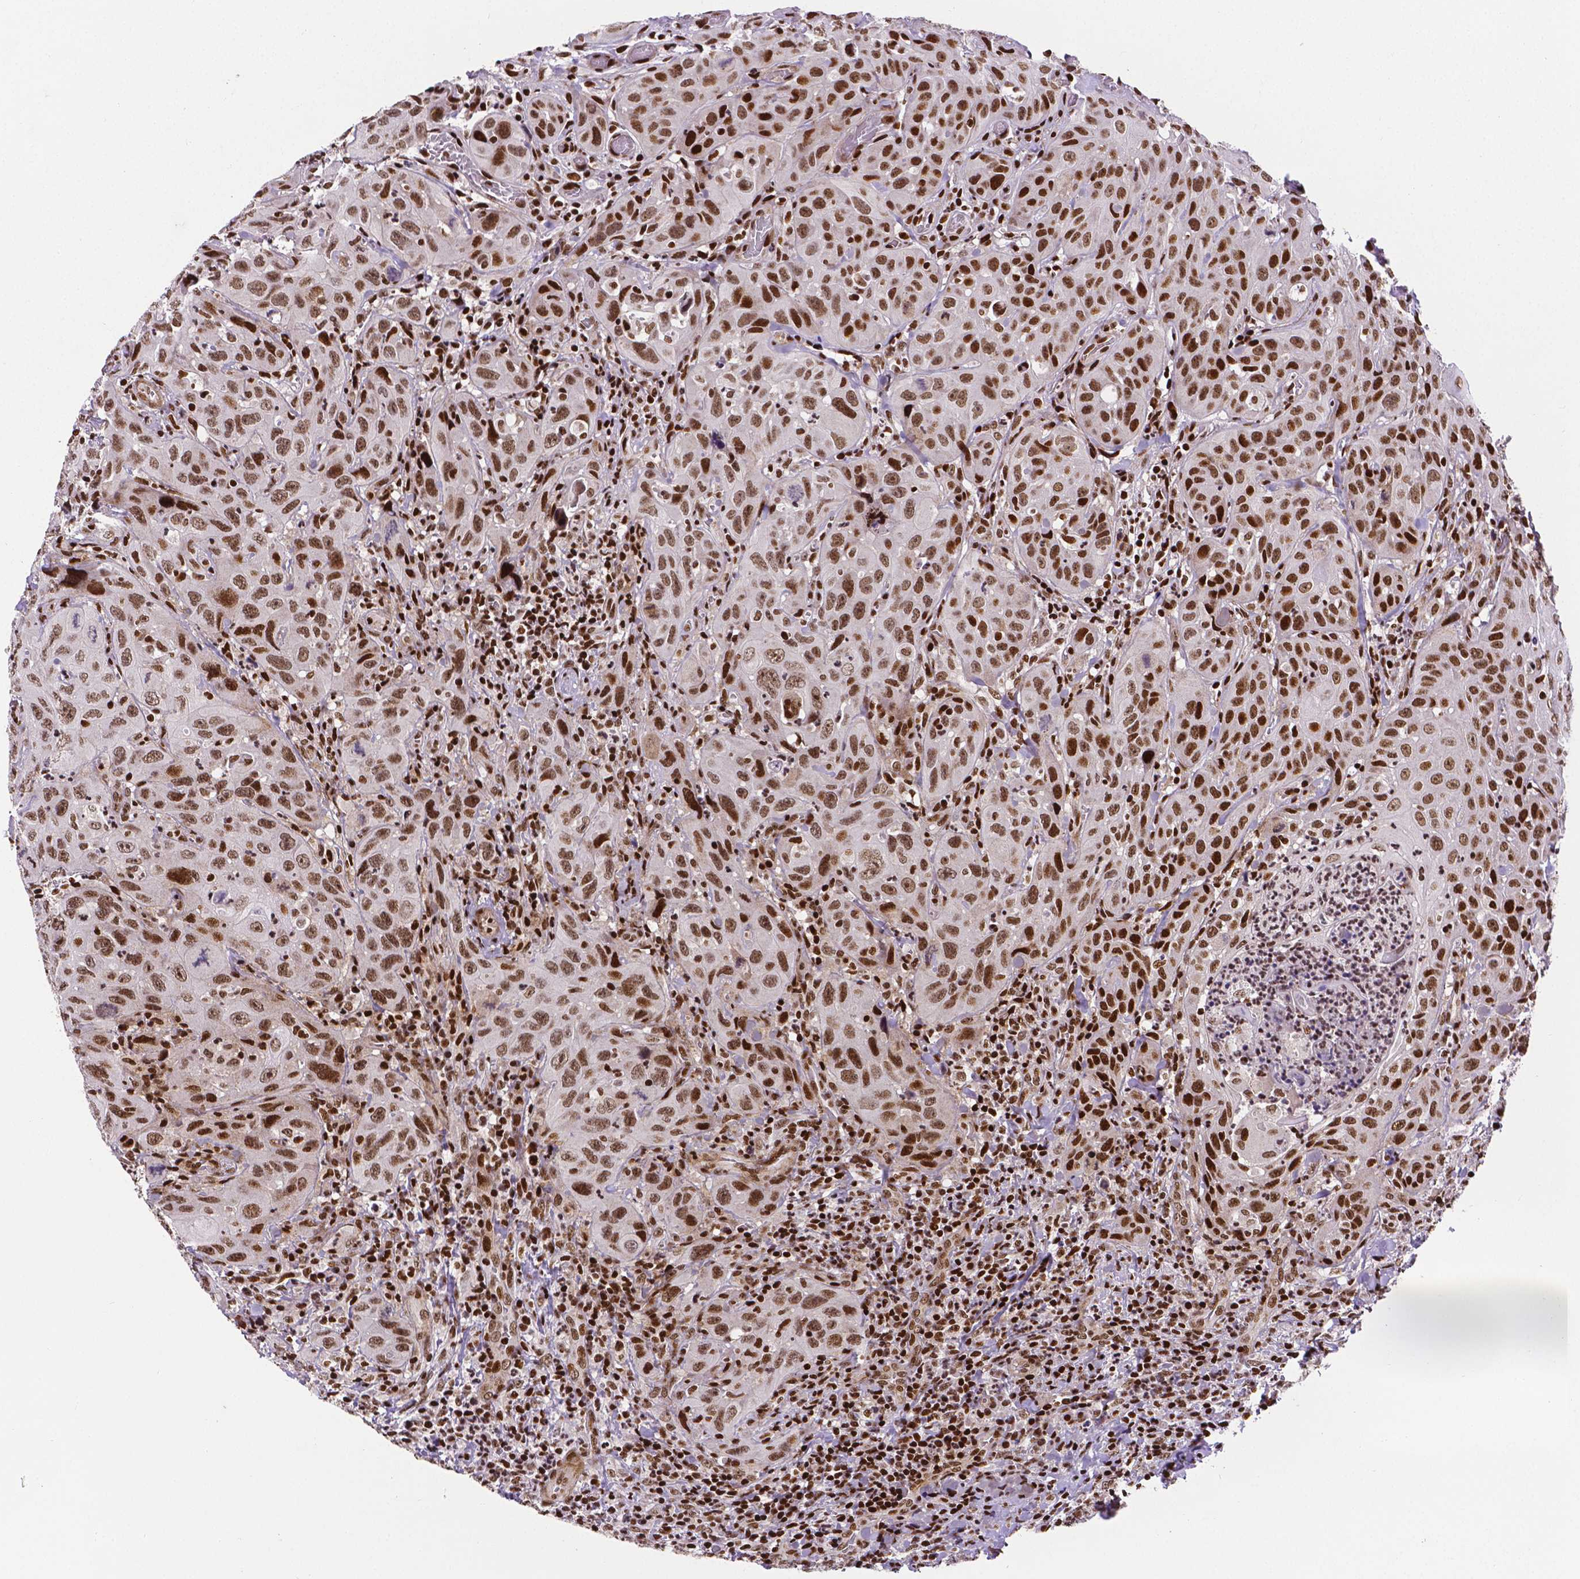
{"staining": {"intensity": "strong", "quantity": ">75%", "location": "nuclear"}, "tissue": "head and neck cancer", "cell_type": "Tumor cells", "image_type": "cancer", "snomed": [{"axis": "morphology", "description": "Normal tissue, NOS"}, {"axis": "morphology", "description": "Squamous cell carcinoma, NOS"}, {"axis": "topography", "description": "Oral tissue"}, {"axis": "topography", "description": "Tounge, NOS"}, {"axis": "topography", "description": "Head-Neck"}], "caption": "High-power microscopy captured an immunohistochemistry histopathology image of head and neck cancer, revealing strong nuclear positivity in about >75% of tumor cells.", "gene": "CTCF", "patient": {"sex": "male", "age": 62}}